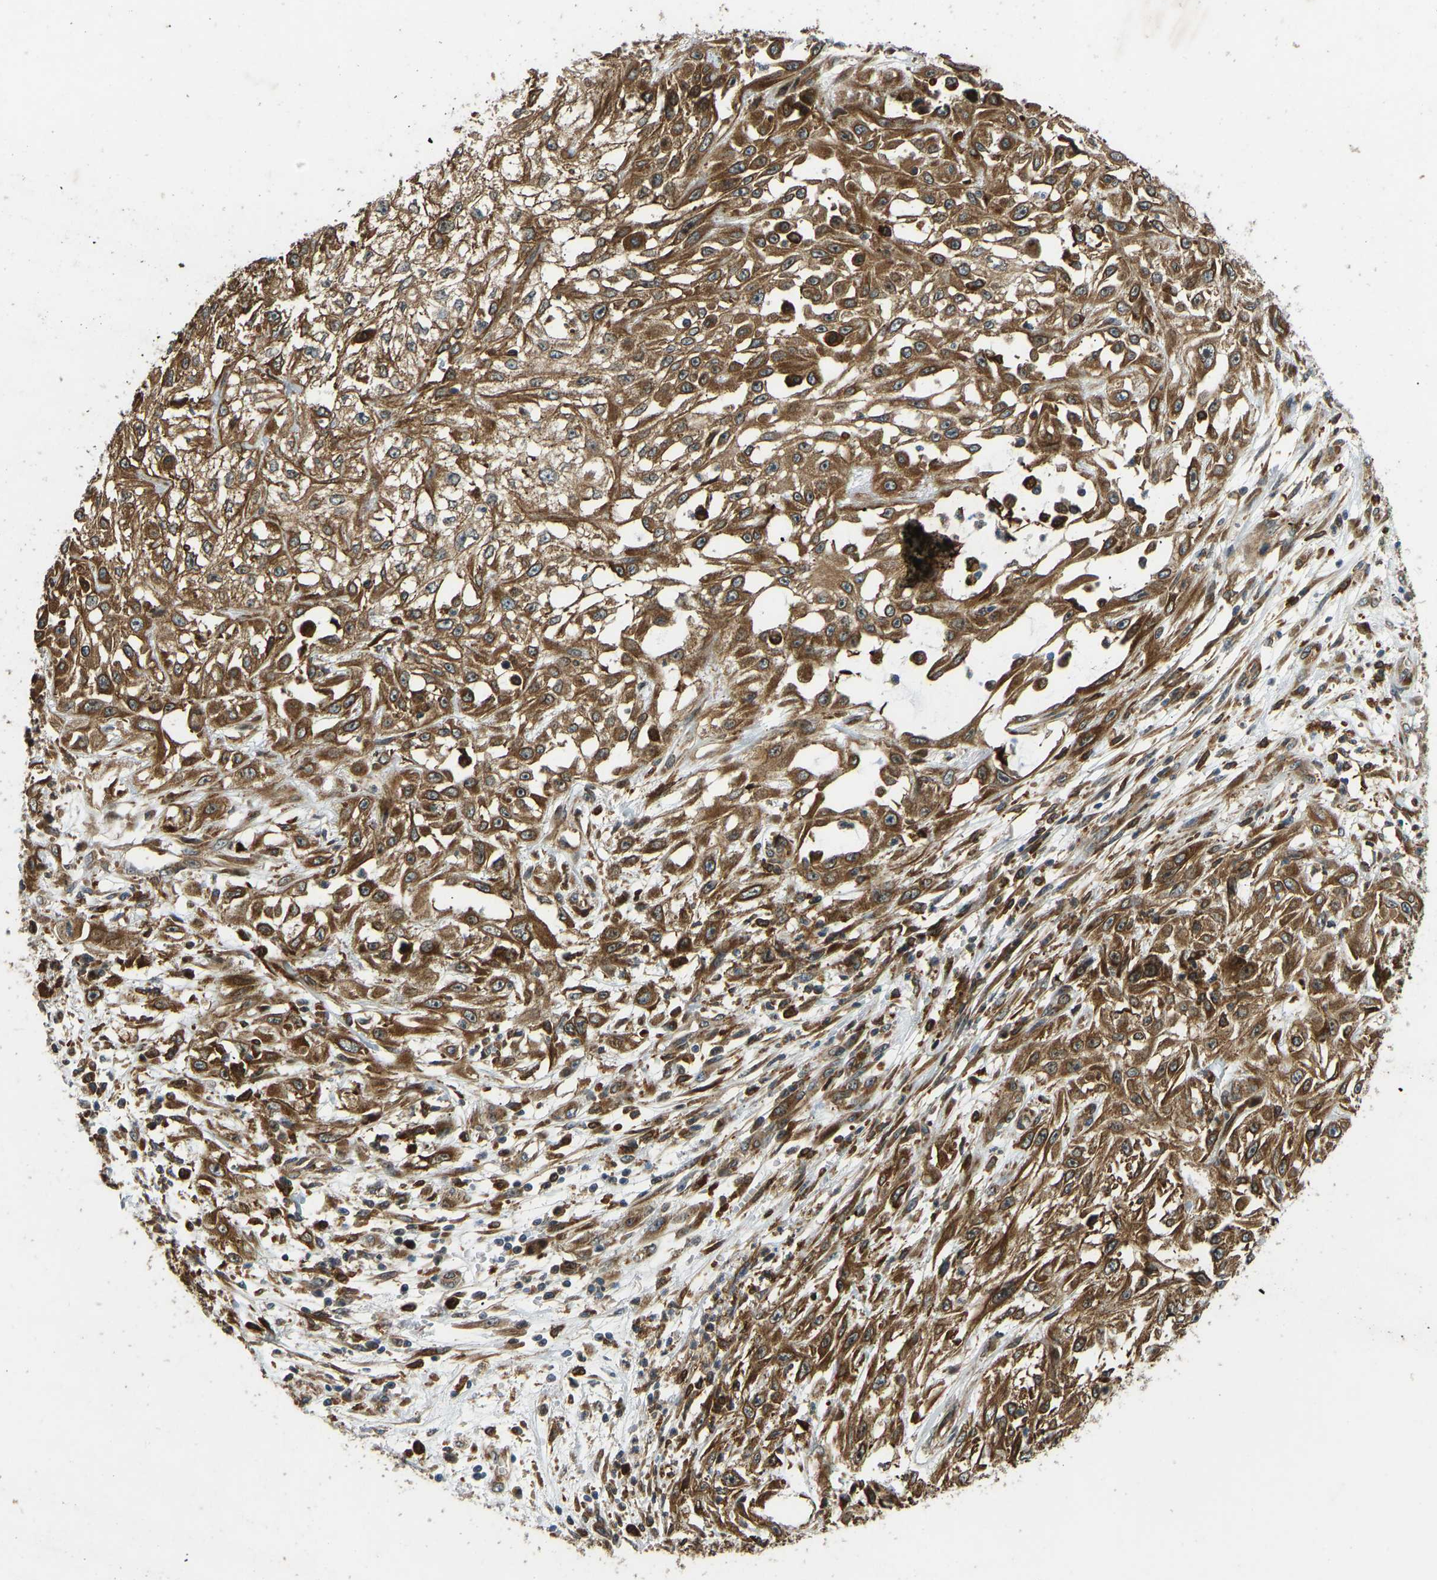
{"staining": {"intensity": "strong", "quantity": ">75%", "location": "cytoplasmic/membranous"}, "tissue": "skin cancer", "cell_type": "Tumor cells", "image_type": "cancer", "snomed": [{"axis": "morphology", "description": "Squamous cell carcinoma, NOS"}, {"axis": "morphology", "description": "Squamous cell carcinoma, metastatic, NOS"}, {"axis": "topography", "description": "Skin"}, {"axis": "topography", "description": "Lymph node"}], "caption": "About >75% of tumor cells in human squamous cell carcinoma (skin) exhibit strong cytoplasmic/membranous protein staining as visualized by brown immunohistochemical staining.", "gene": "OS9", "patient": {"sex": "male", "age": 75}}